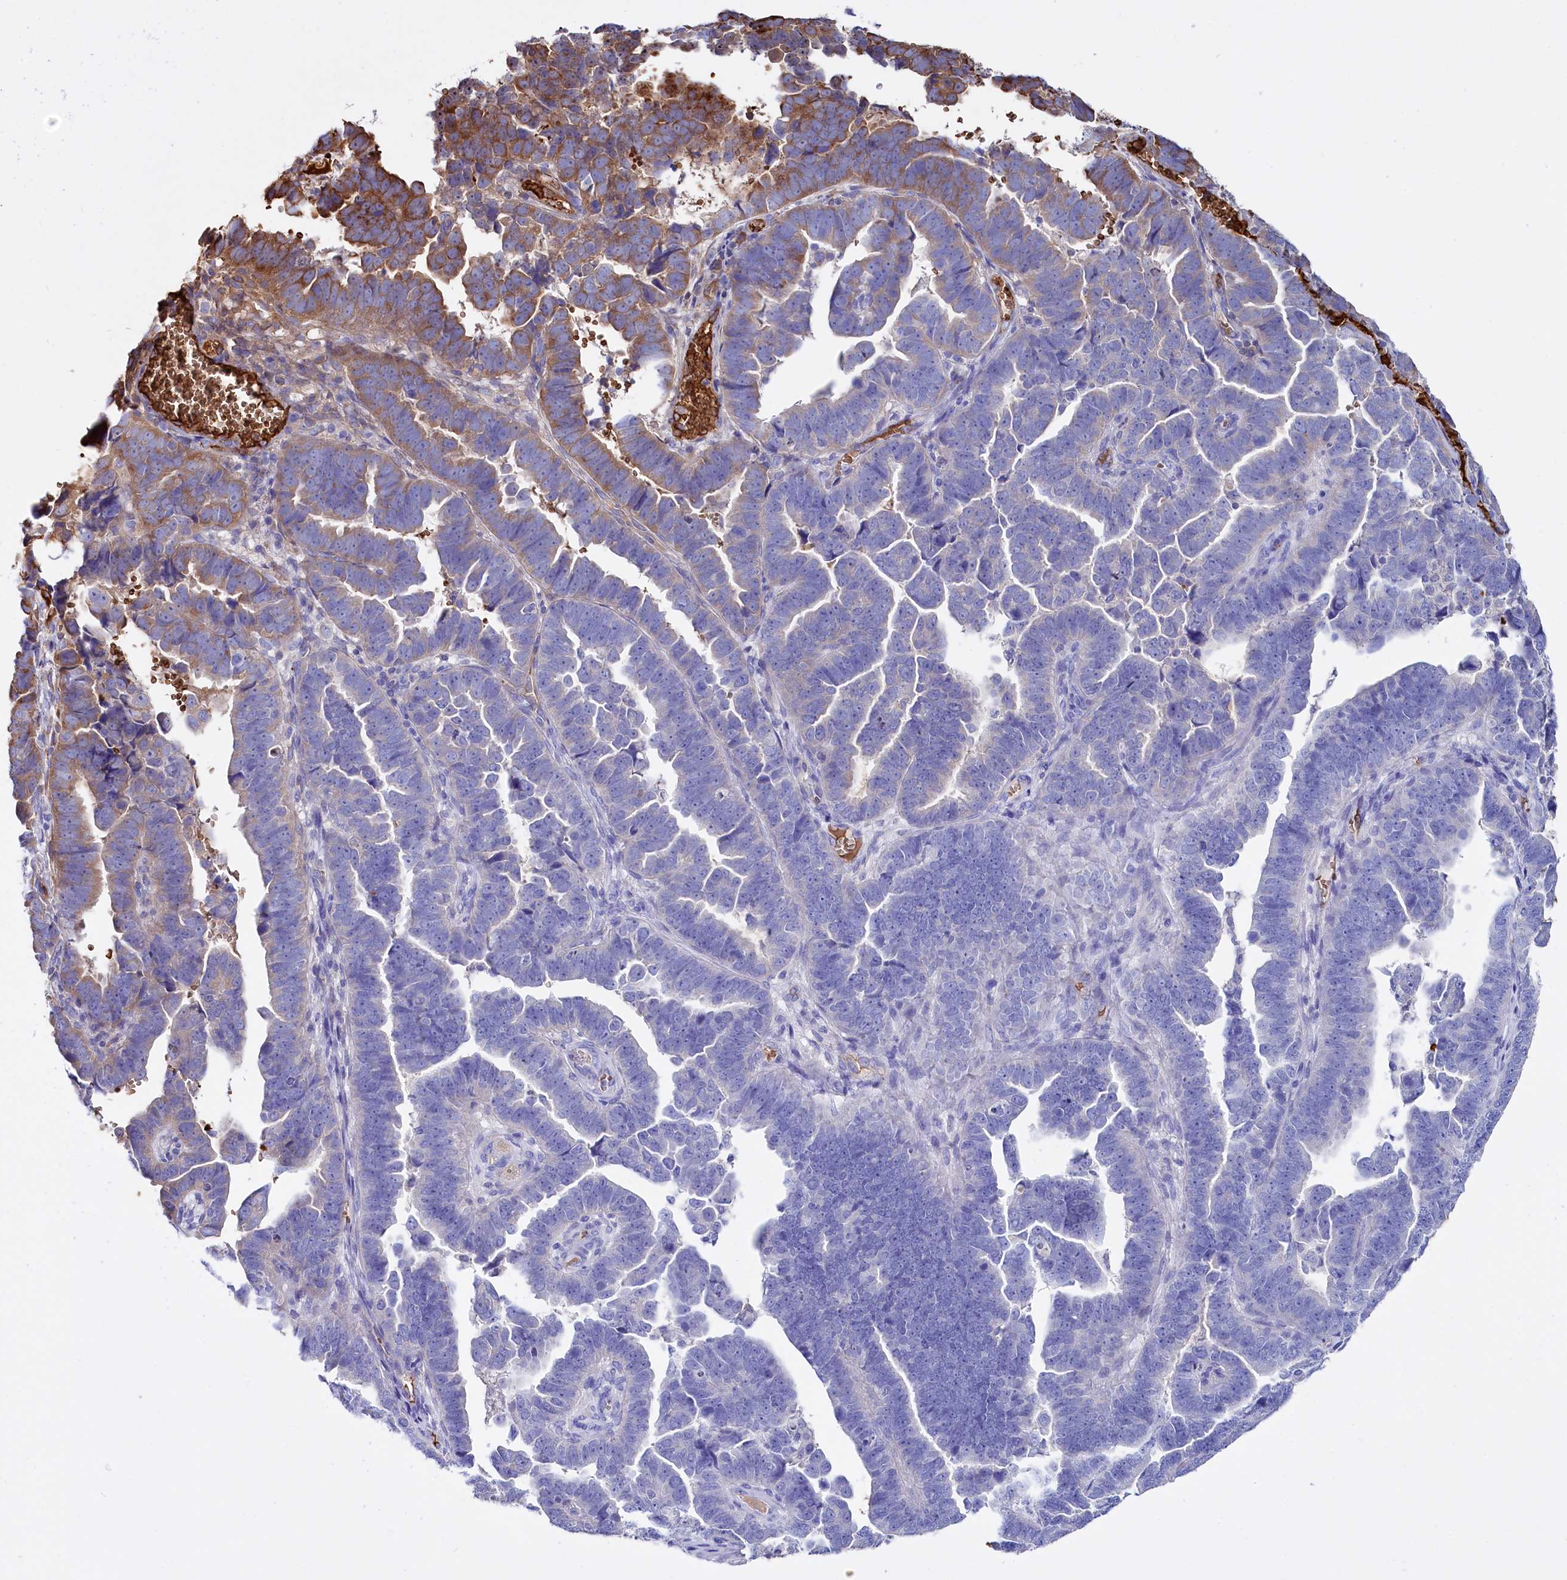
{"staining": {"intensity": "moderate", "quantity": "<25%", "location": "cytoplasmic/membranous"}, "tissue": "endometrial cancer", "cell_type": "Tumor cells", "image_type": "cancer", "snomed": [{"axis": "morphology", "description": "Adenocarcinoma, NOS"}, {"axis": "topography", "description": "Endometrium"}], "caption": "Endometrial cancer stained with a protein marker displays moderate staining in tumor cells.", "gene": "RPUSD3", "patient": {"sex": "female", "age": 75}}